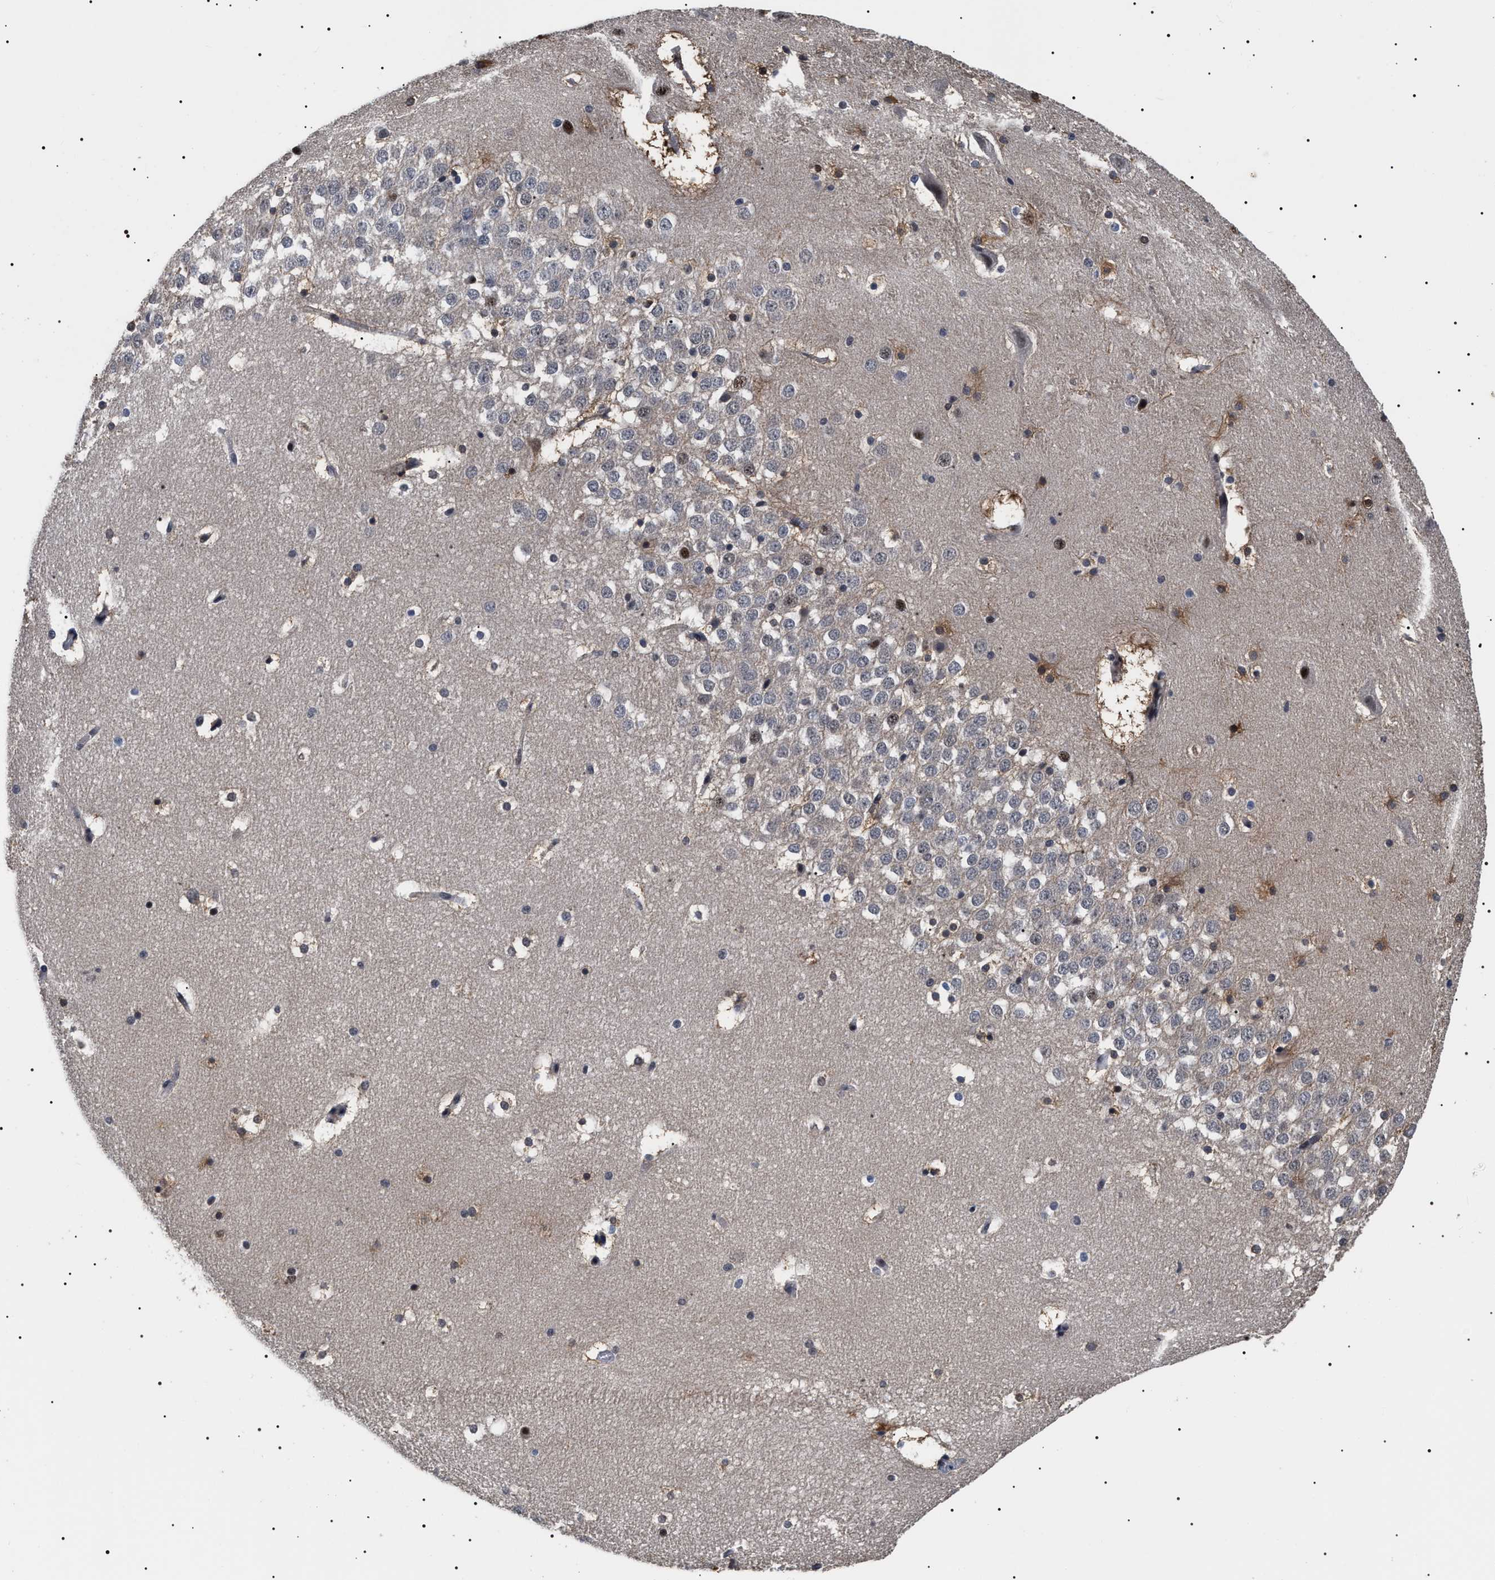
{"staining": {"intensity": "strong", "quantity": "25%-75%", "location": "nuclear"}, "tissue": "hippocampus", "cell_type": "Glial cells", "image_type": "normal", "snomed": [{"axis": "morphology", "description": "Normal tissue, NOS"}, {"axis": "topography", "description": "Hippocampus"}], "caption": "IHC (DAB (3,3'-diaminobenzidine)) staining of normal hippocampus exhibits strong nuclear protein staining in approximately 25%-75% of glial cells.", "gene": "CAAP1", "patient": {"sex": "male", "age": 45}}